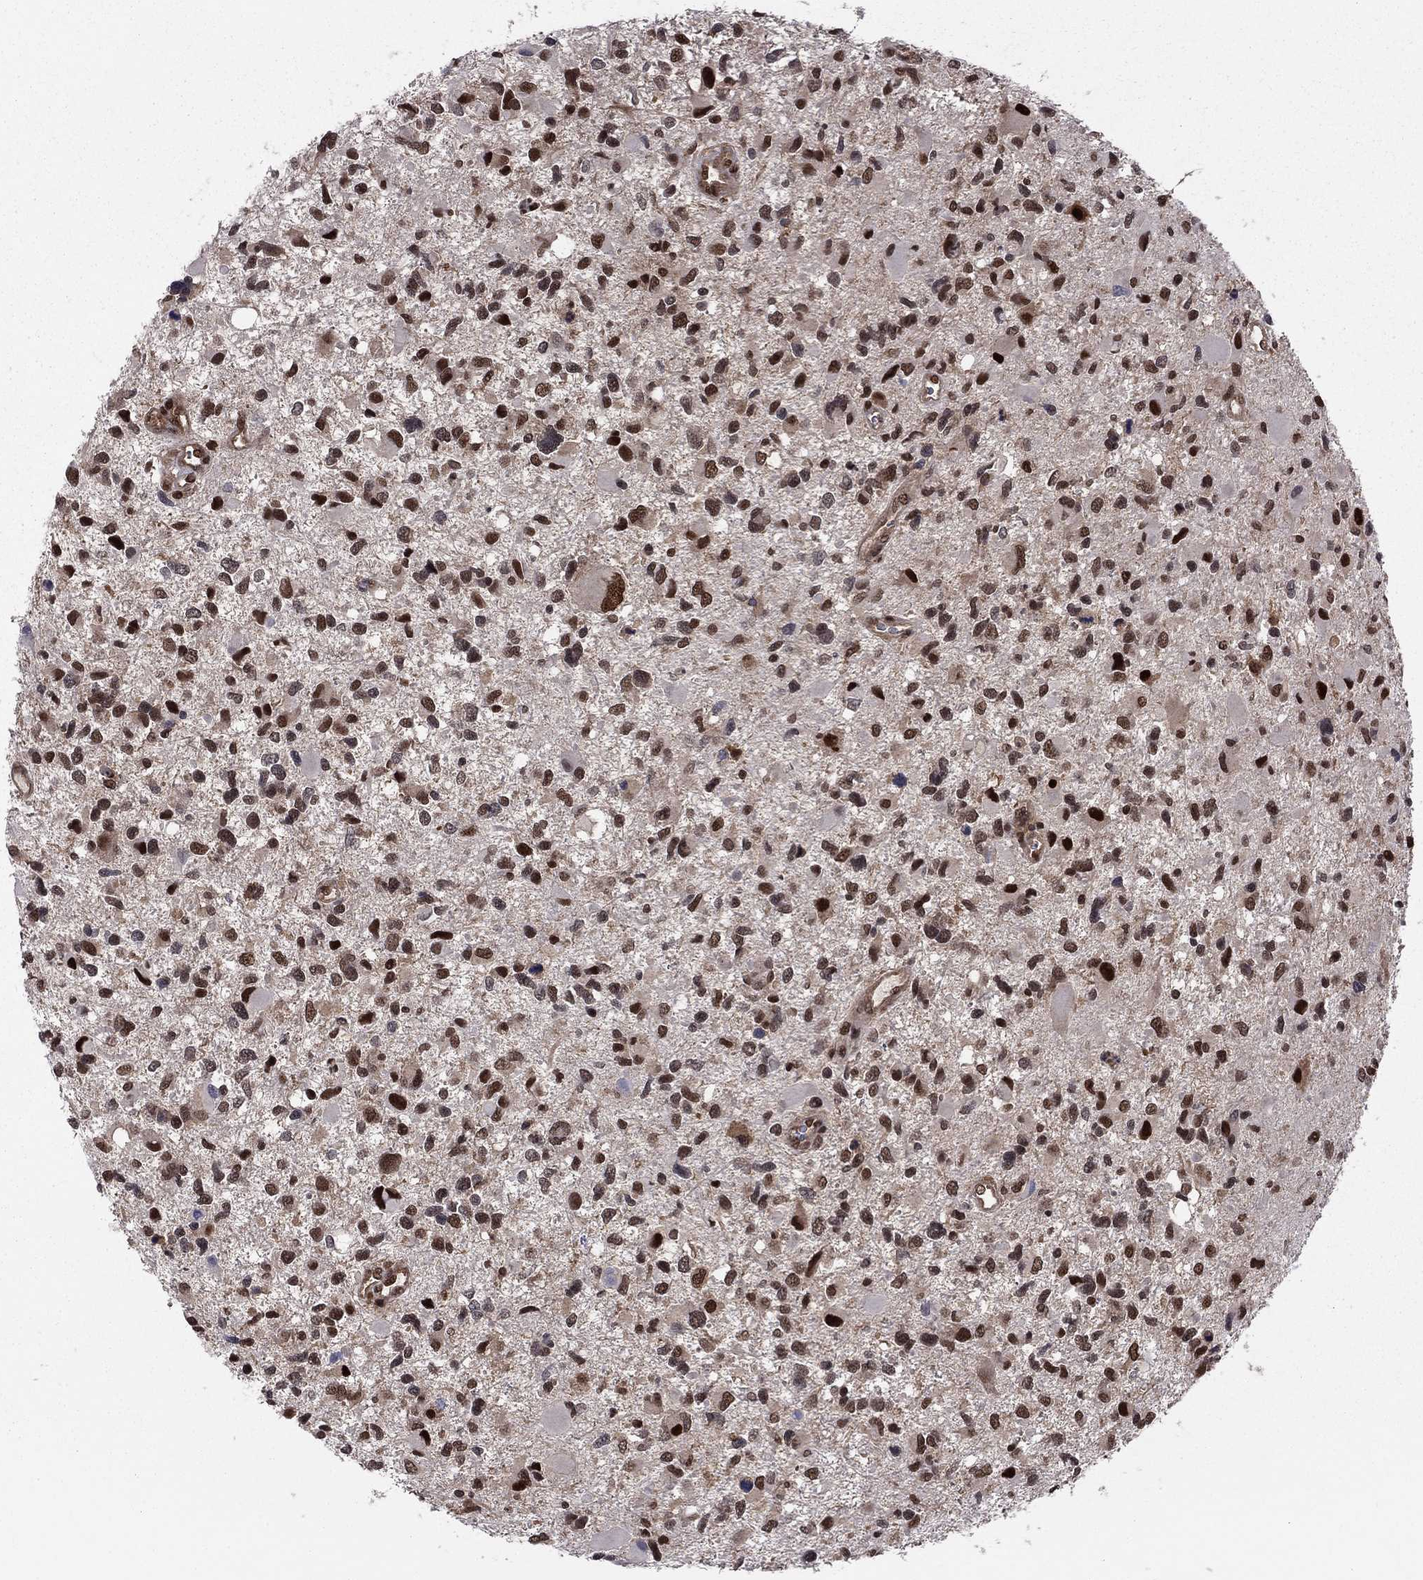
{"staining": {"intensity": "strong", "quantity": ">75%", "location": "nuclear"}, "tissue": "glioma", "cell_type": "Tumor cells", "image_type": "cancer", "snomed": [{"axis": "morphology", "description": "Glioma, malignant, Low grade"}, {"axis": "topography", "description": "Brain"}], "caption": "Immunohistochemistry micrograph of neoplastic tissue: malignant low-grade glioma stained using immunohistochemistry reveals high levels of strong protein expression localized specifically in the nuclear of tumor cells, appearing as a nuclear brown color.", "gene": "PSMD2", "patient": {"sex": "female", "age": 32}}